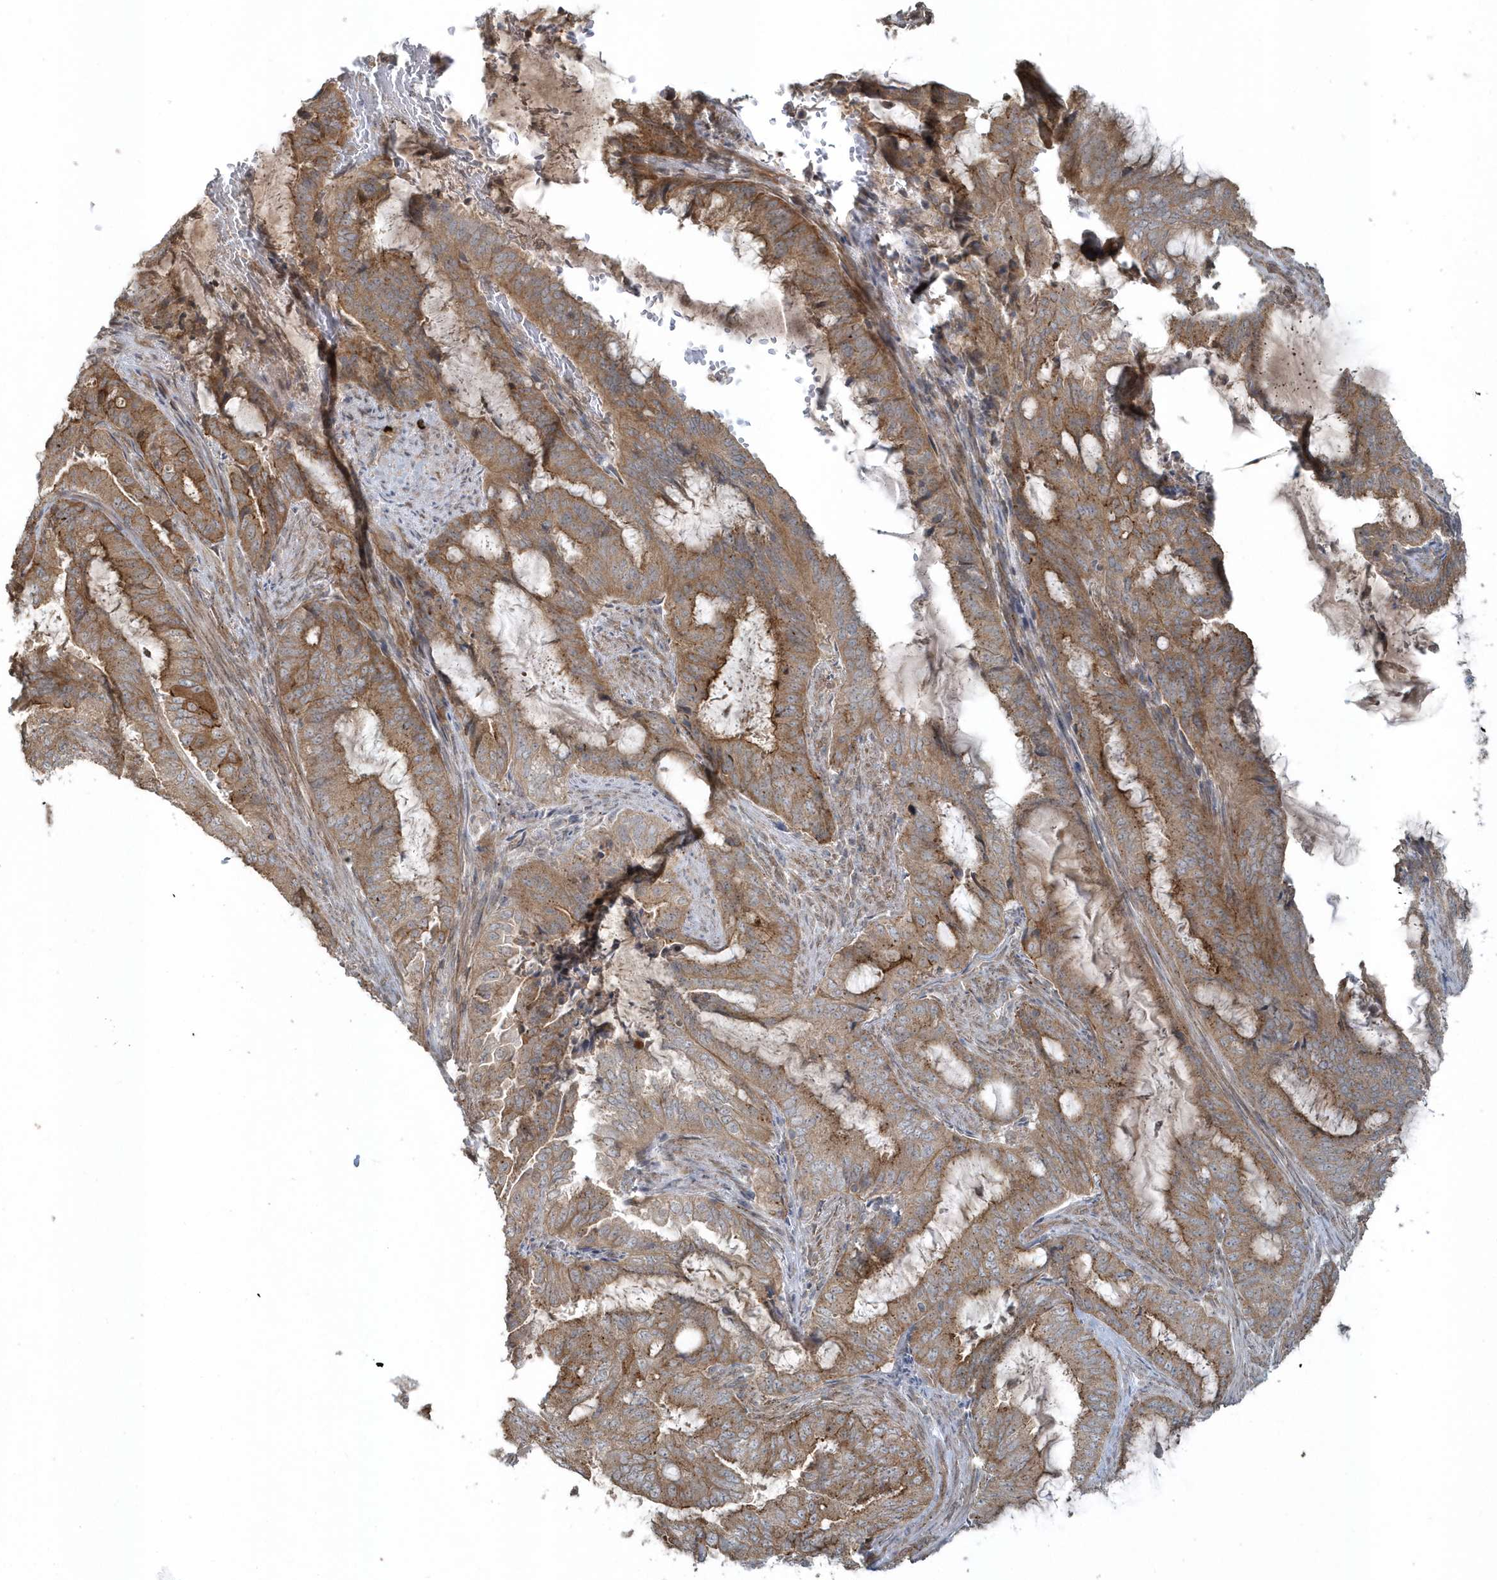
{"staining": {"intensity": "moderate", "quantity": ">75%", "location": "cytoplasmic/membranous"}, "tissue": "endometrial cancer", "cell_type": "Tumor cells", "image_type": "cancer", "snomed": [{"axis": "morphology", "description": "Adenocarcinoma, NOS"}, {"axis": "topography", "description": "Endometrium"}], "caption": "Moderate cytoplasmic/membranous staining for a protein is seen in about >75% of tumor cells of endometrial cancer (adenocarcinoma) using IHC.", "gene": "STIM2", "patient": {"sex": "female", "age": 51}}